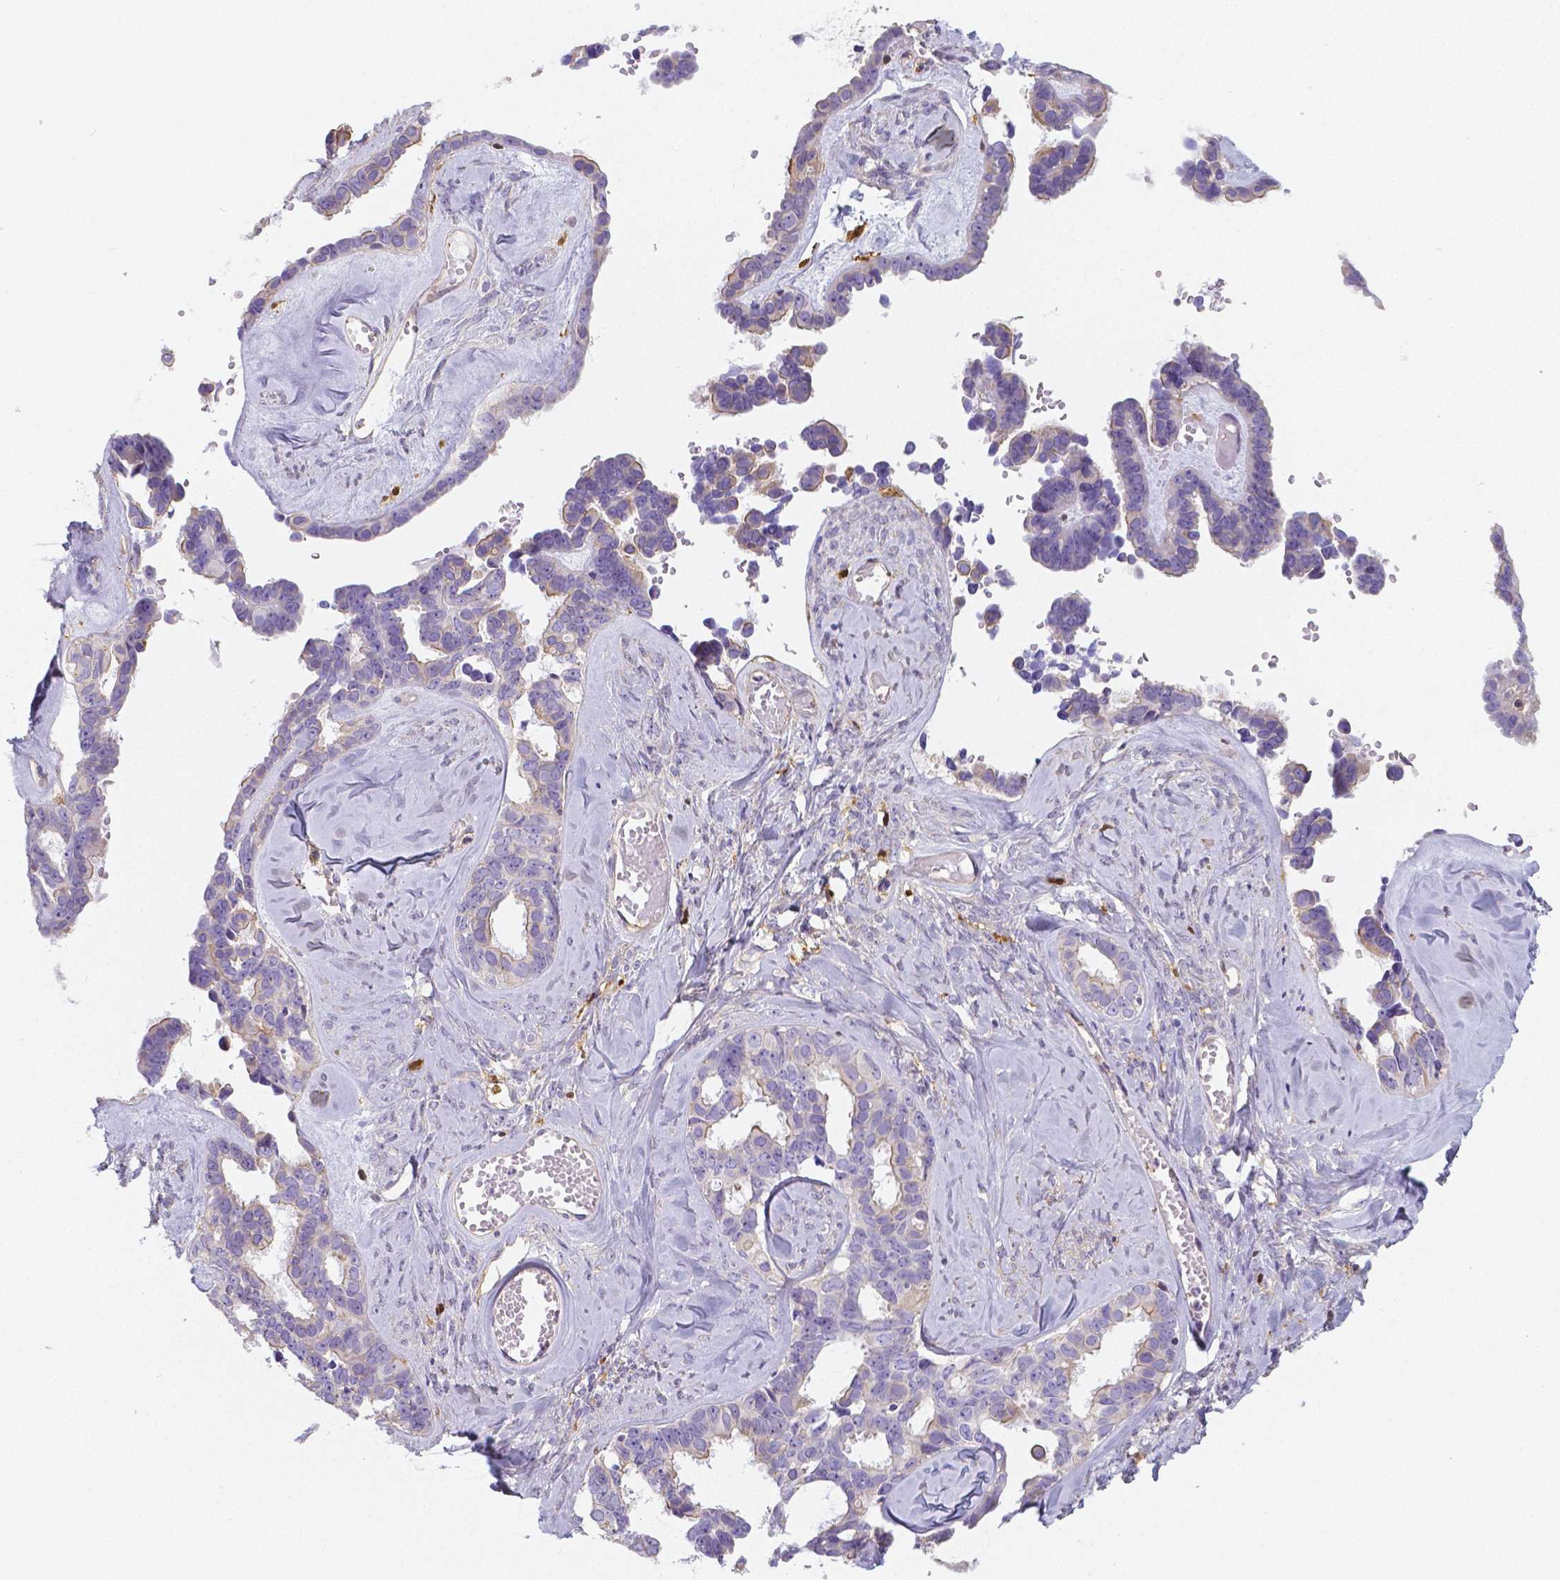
{"staining": {"intensity": "negative", "quantity": "none", "location": "none"}, "tissue": "ovarian cancer", "cell_type": "Tumor cells", "image_type": "cancer", "snomed": [{"axis": "morphology", "description": "Cystadenocarcinoma, serous, NOS"}, {"axis": "topography", "description": "Ovary"}], "caption": "Serous cystadenocarcinoma (ovarian) was stained to show a protein in brown. There is no significant positivity in tumor cells. Nuclei are stained in blue.", "gene": "CRMP1", "patient": {"sex": "female", "age": 69}}